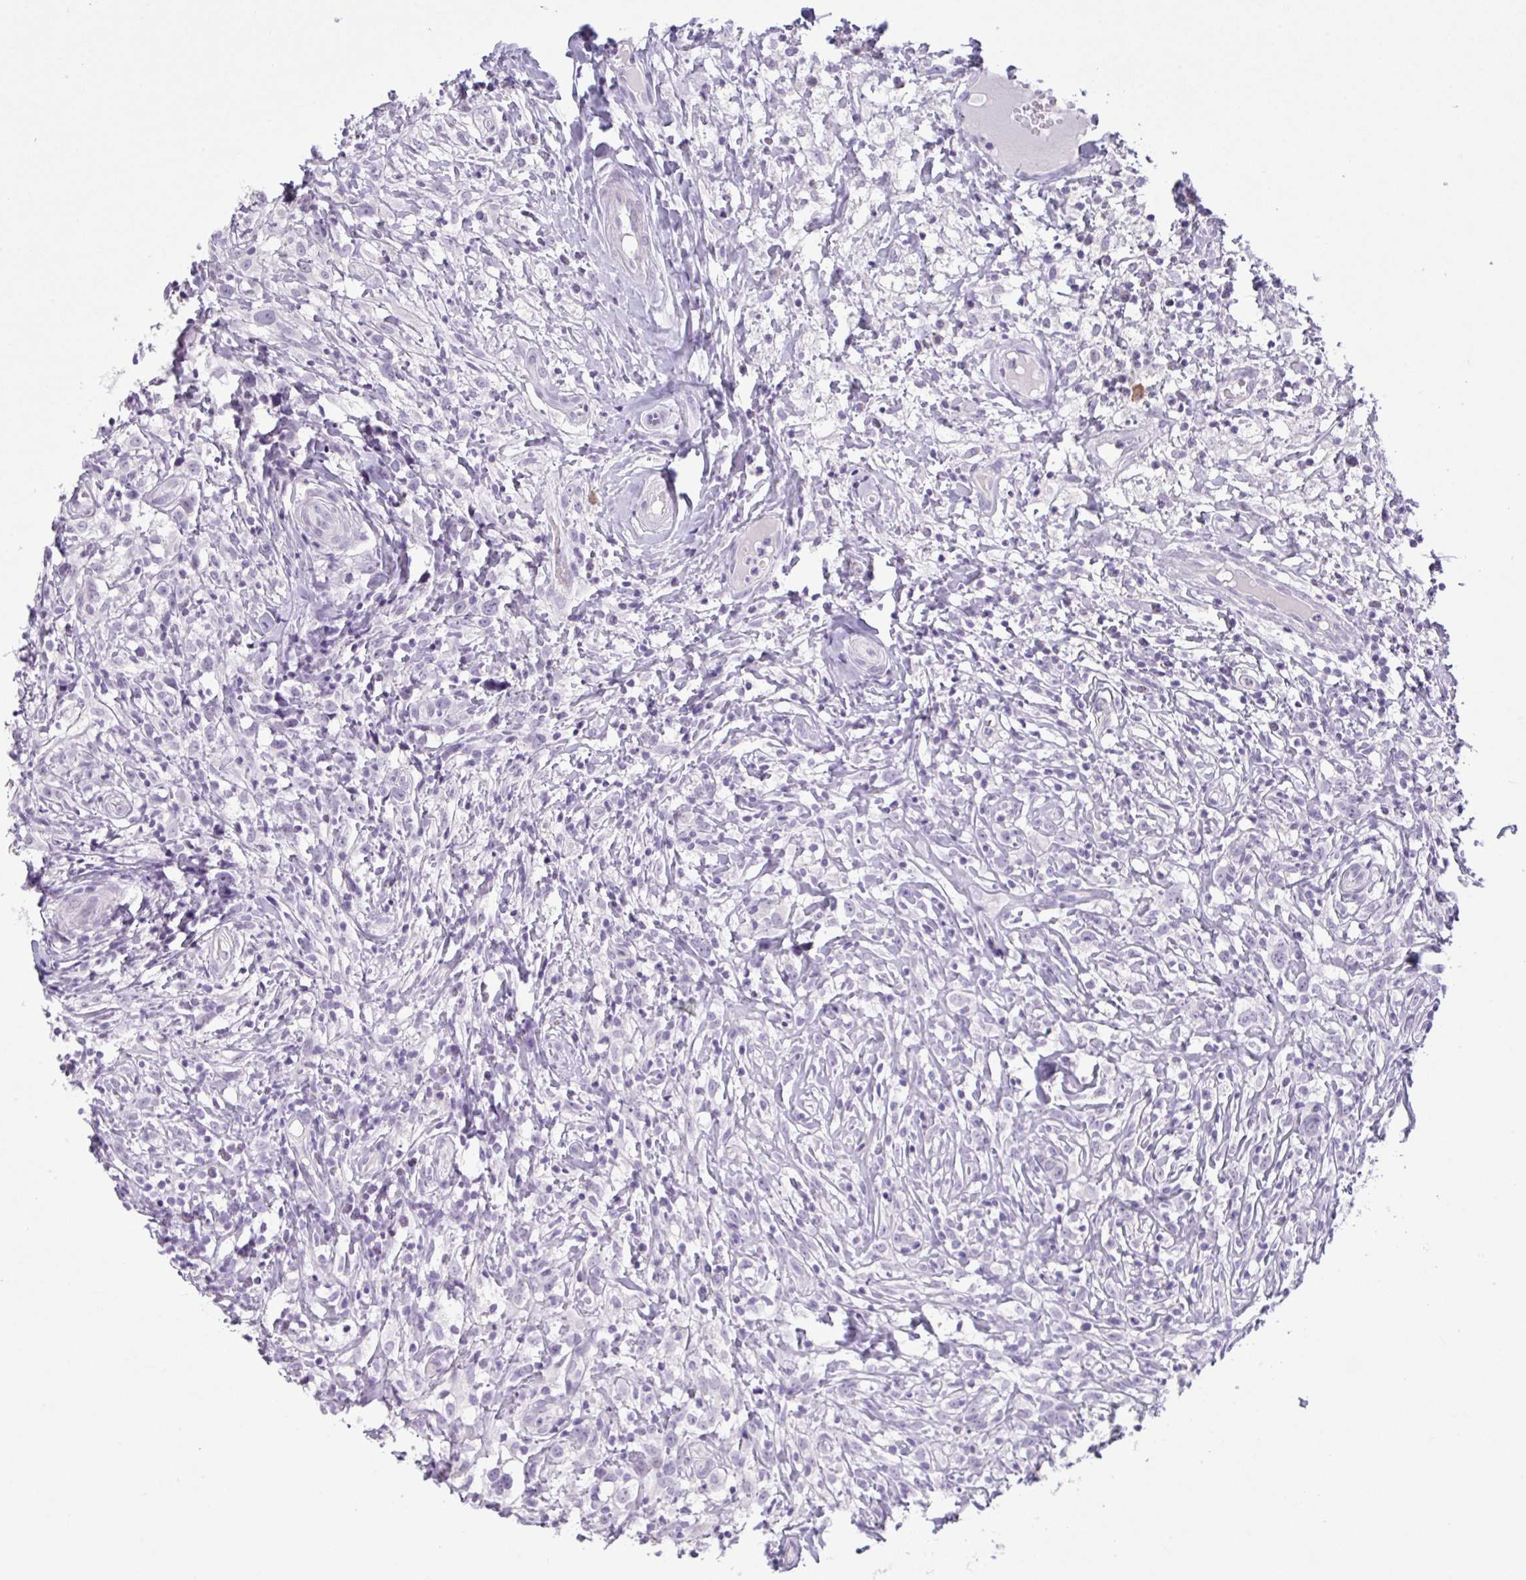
{"staining": {"intensity": "negative", "quantity": "none", "location": "none"}, "tissue": "lymphoma", "cell_type": "Tumor cells", "image_type": "cancer", "snomed": [{"axis": "morphology", "description": "Hodgkin's disease, NOS"}, {"axis": "topography", "description": "No Tissue"}], "caption": "DAB (3,3'-diaminobenzidine) immunohistochemical staining of lymphoma displays no significant expression in tumor cells.", "gene": "CTSE", "patient": {"sex": "female", "age": 21}}